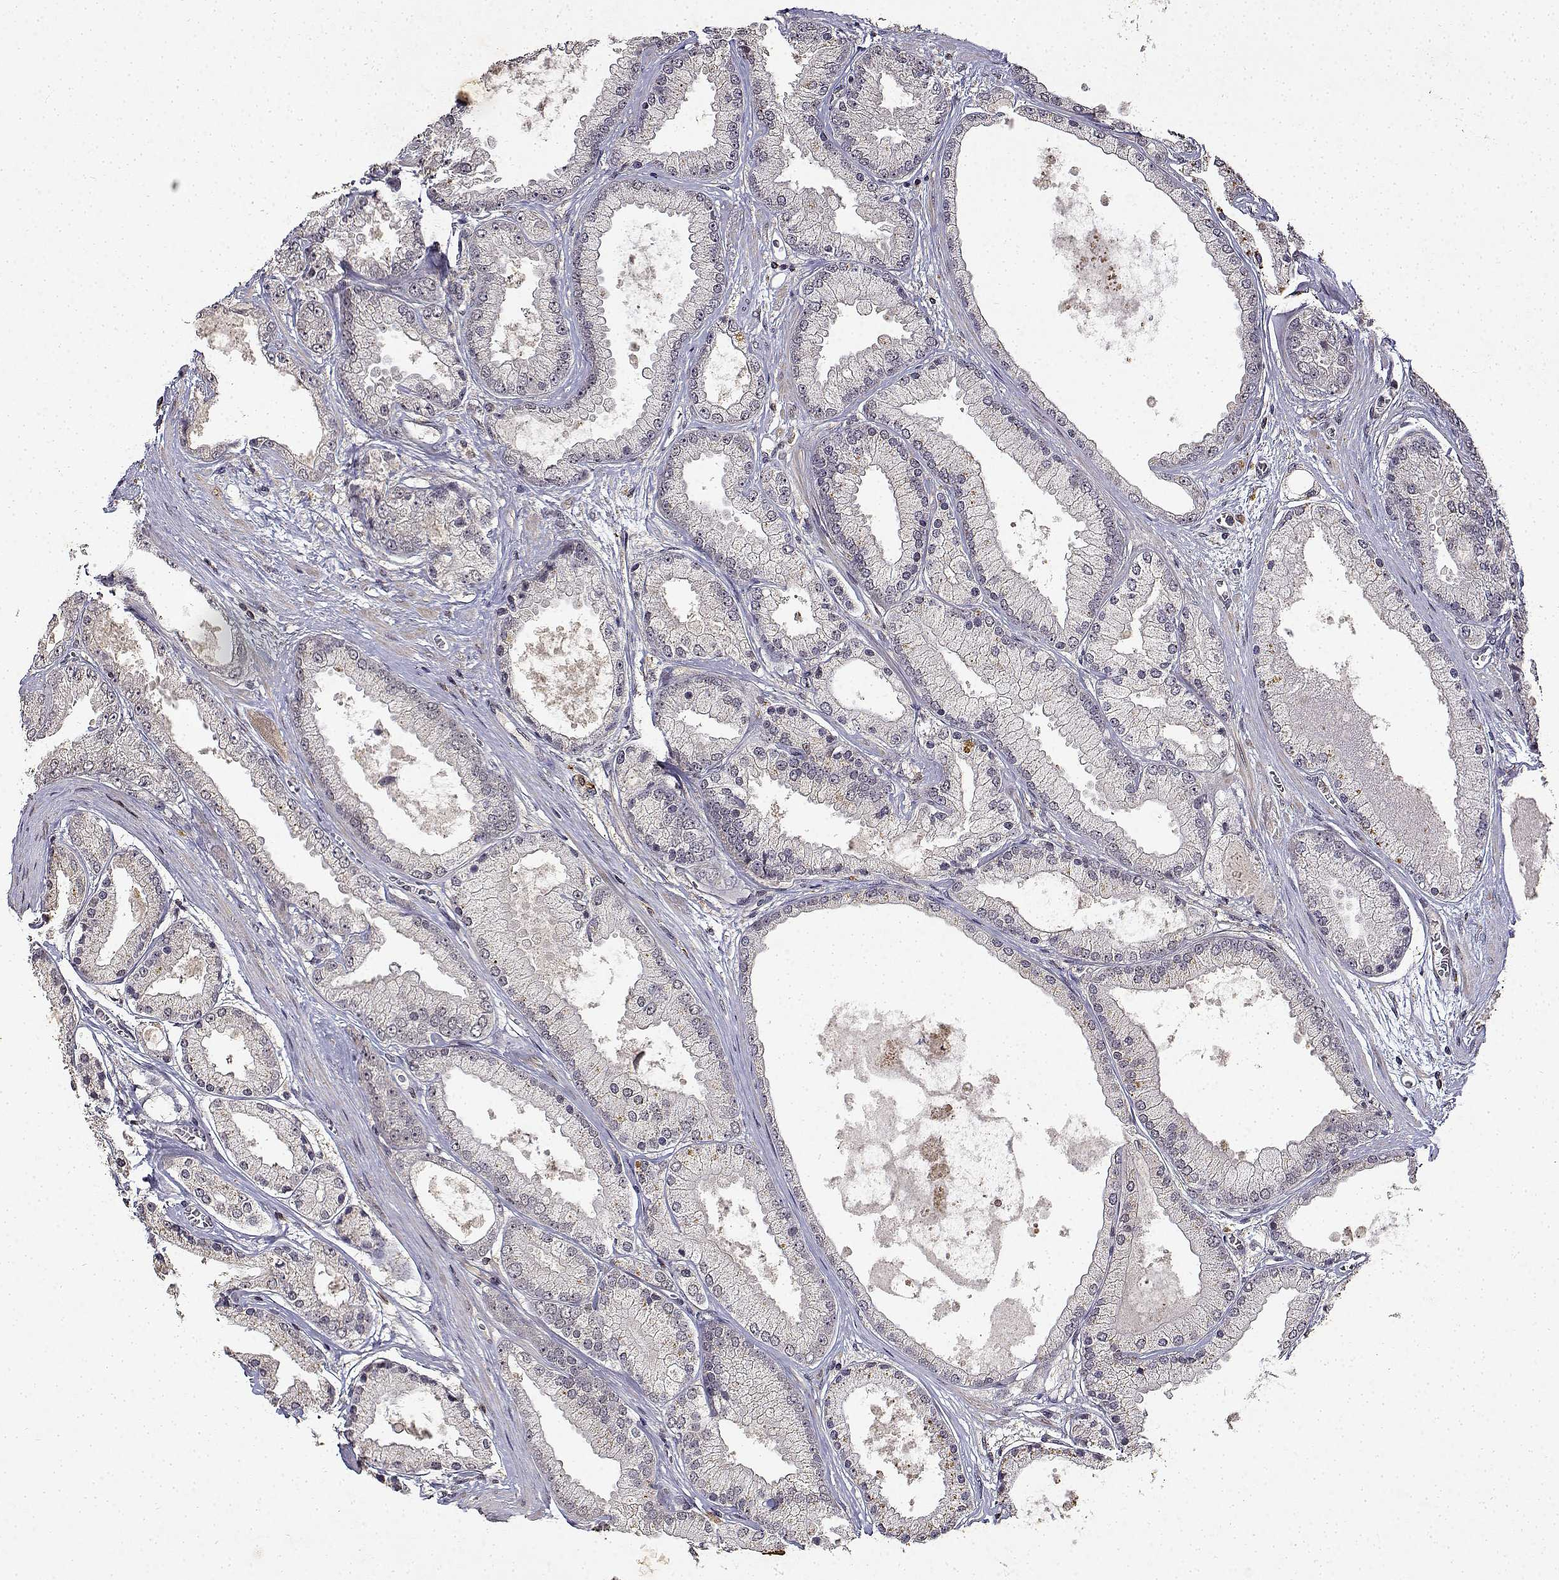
{"staining": {"intensity": "negative", "quantity": "none", "location": "none"}, "tissue": "prostate cancer", "cell_type": "Tumor cells", "image_type": "cancer", "snomed": [{"axis": "morphology", "description": "Adenocarcinoma, High grade"}, {"axis": "topography", "description": "Prostate"}], "caption": "Immunohistochemistry (IHC) image of prostate cancer (high-grade adenocarcinoma) stained for a protein (brown), which exhibits no positivity in tumor cells.", "gene": "BDNF", "patient": {"sex": "male", "age": 67}}